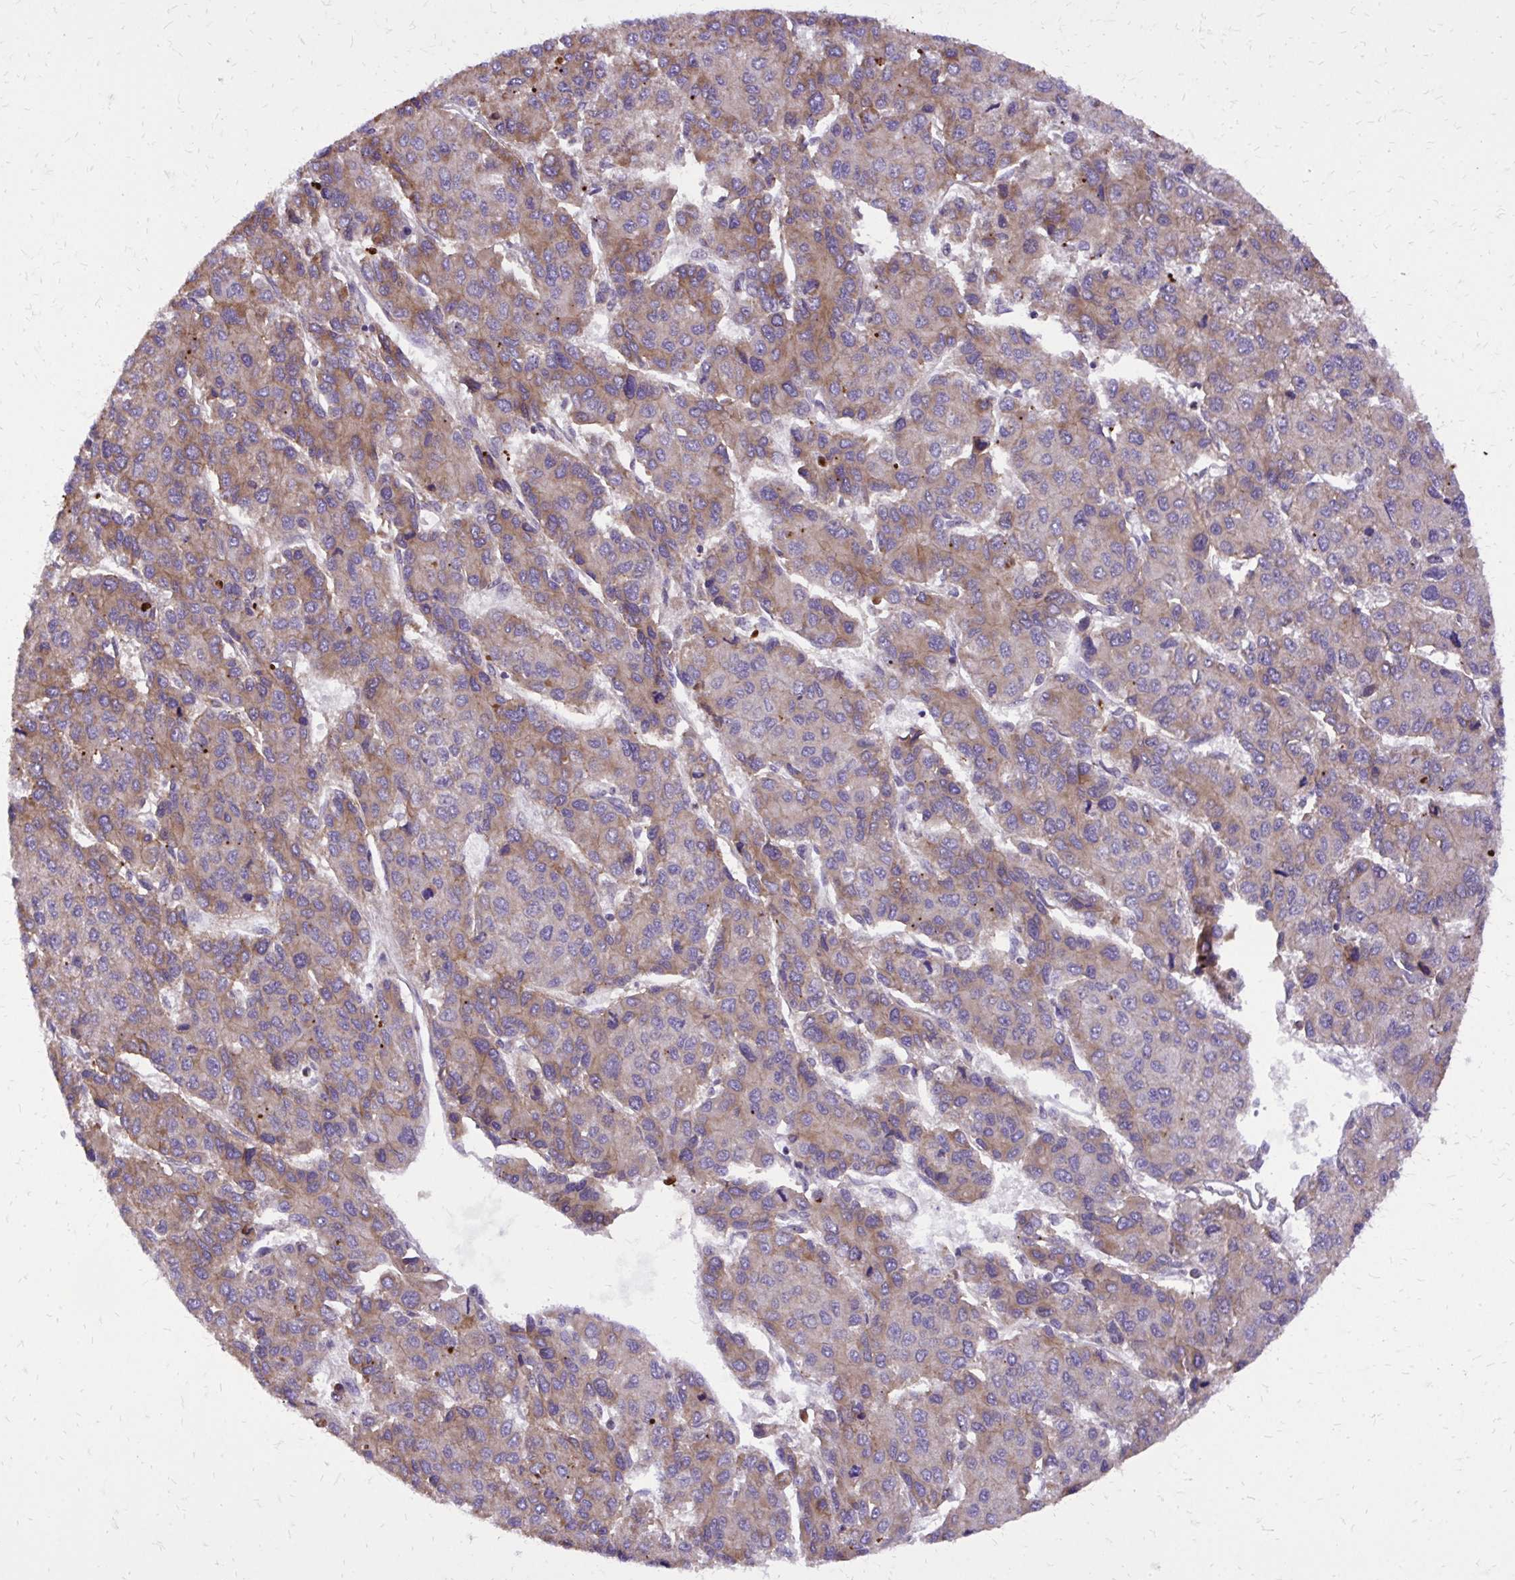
{"staining": {"intensity": "weak", "quantity": "25%-75%", "location": "cytoplasmic/membranous"}, "tissue": "liver cancer", "cell_type": "Tumor cells", "image_type": "cancer", "snomed": [{"axis": "morphology", "description": "Carcinoma, Hepatocellular, NOS"}, {"axis": "topography", "description": "Liver"}], "caption": "Tumor cells display weak cytoplasmic/membranous positivity in approximately 25%-75% of cells in liver hepatocellular carcinoma.", "gene": "ABCC3", "patient": {"sex": "female", "age": 66}}